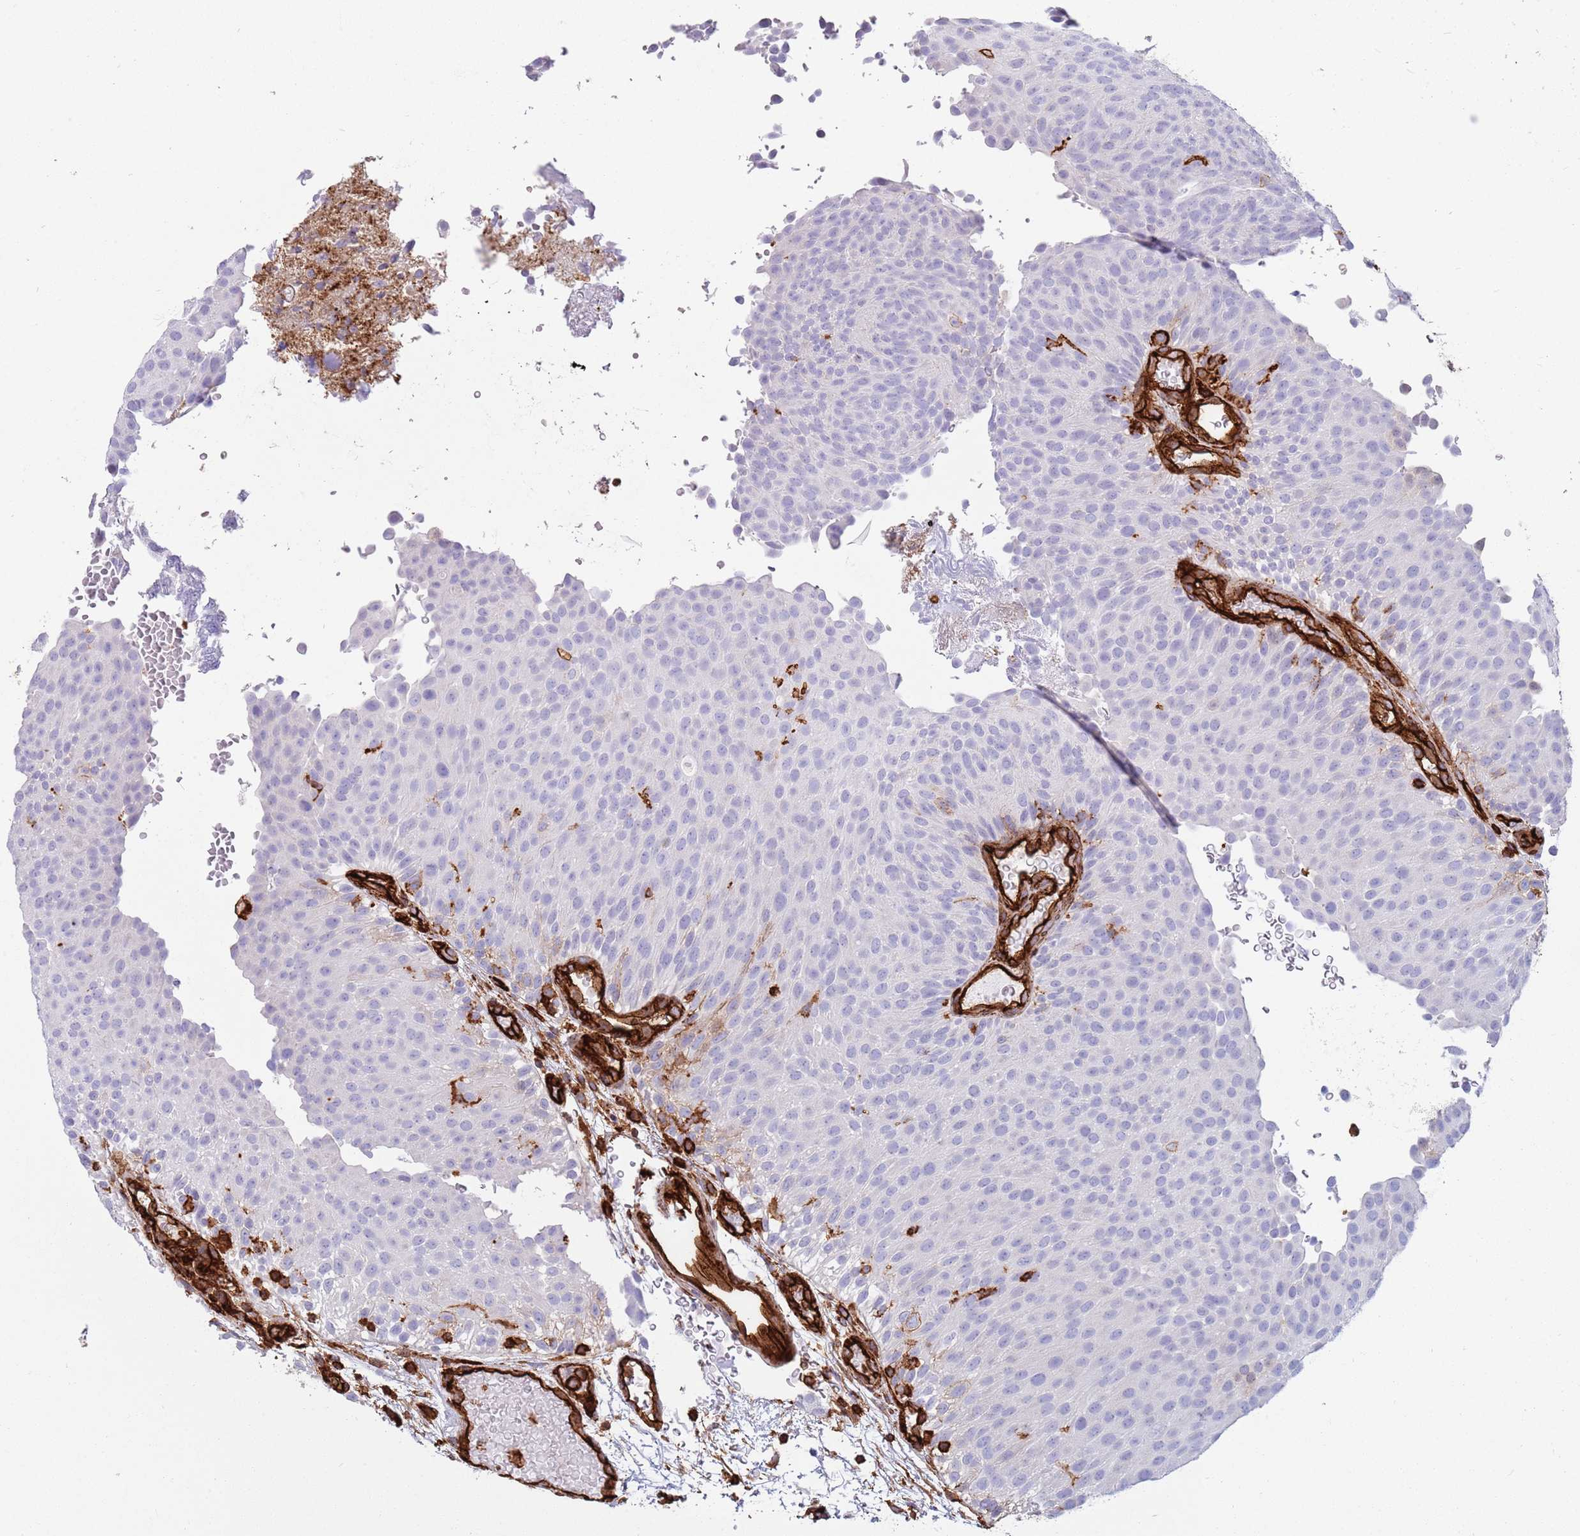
{"staining": {"intensity": "negative", "quantity": "none", "location": "none"}, "tissue": "urothelial cancer", "cell_type": "Tumor cells", "image_type": "cancer", "snomed": [{"axis": "morphology", "description": "Urothelial carcinoma, Low grade"}, {"axis": "topography", "description": "Urinary bladder"}], "caption": "An immunohistochemistry (IHC) image of urothelial cancer is shown. There is no staining in tumor cells of urothelial cancer. (Stains: DAB (3,3'-diaminobenzidine) immunohistochemistry with hematoxylin counter stain, Microscopy: brightfield microscopy at high magnification).", "gene": "KBTBD7", "patient": {"sex": "male", "age": 78}}